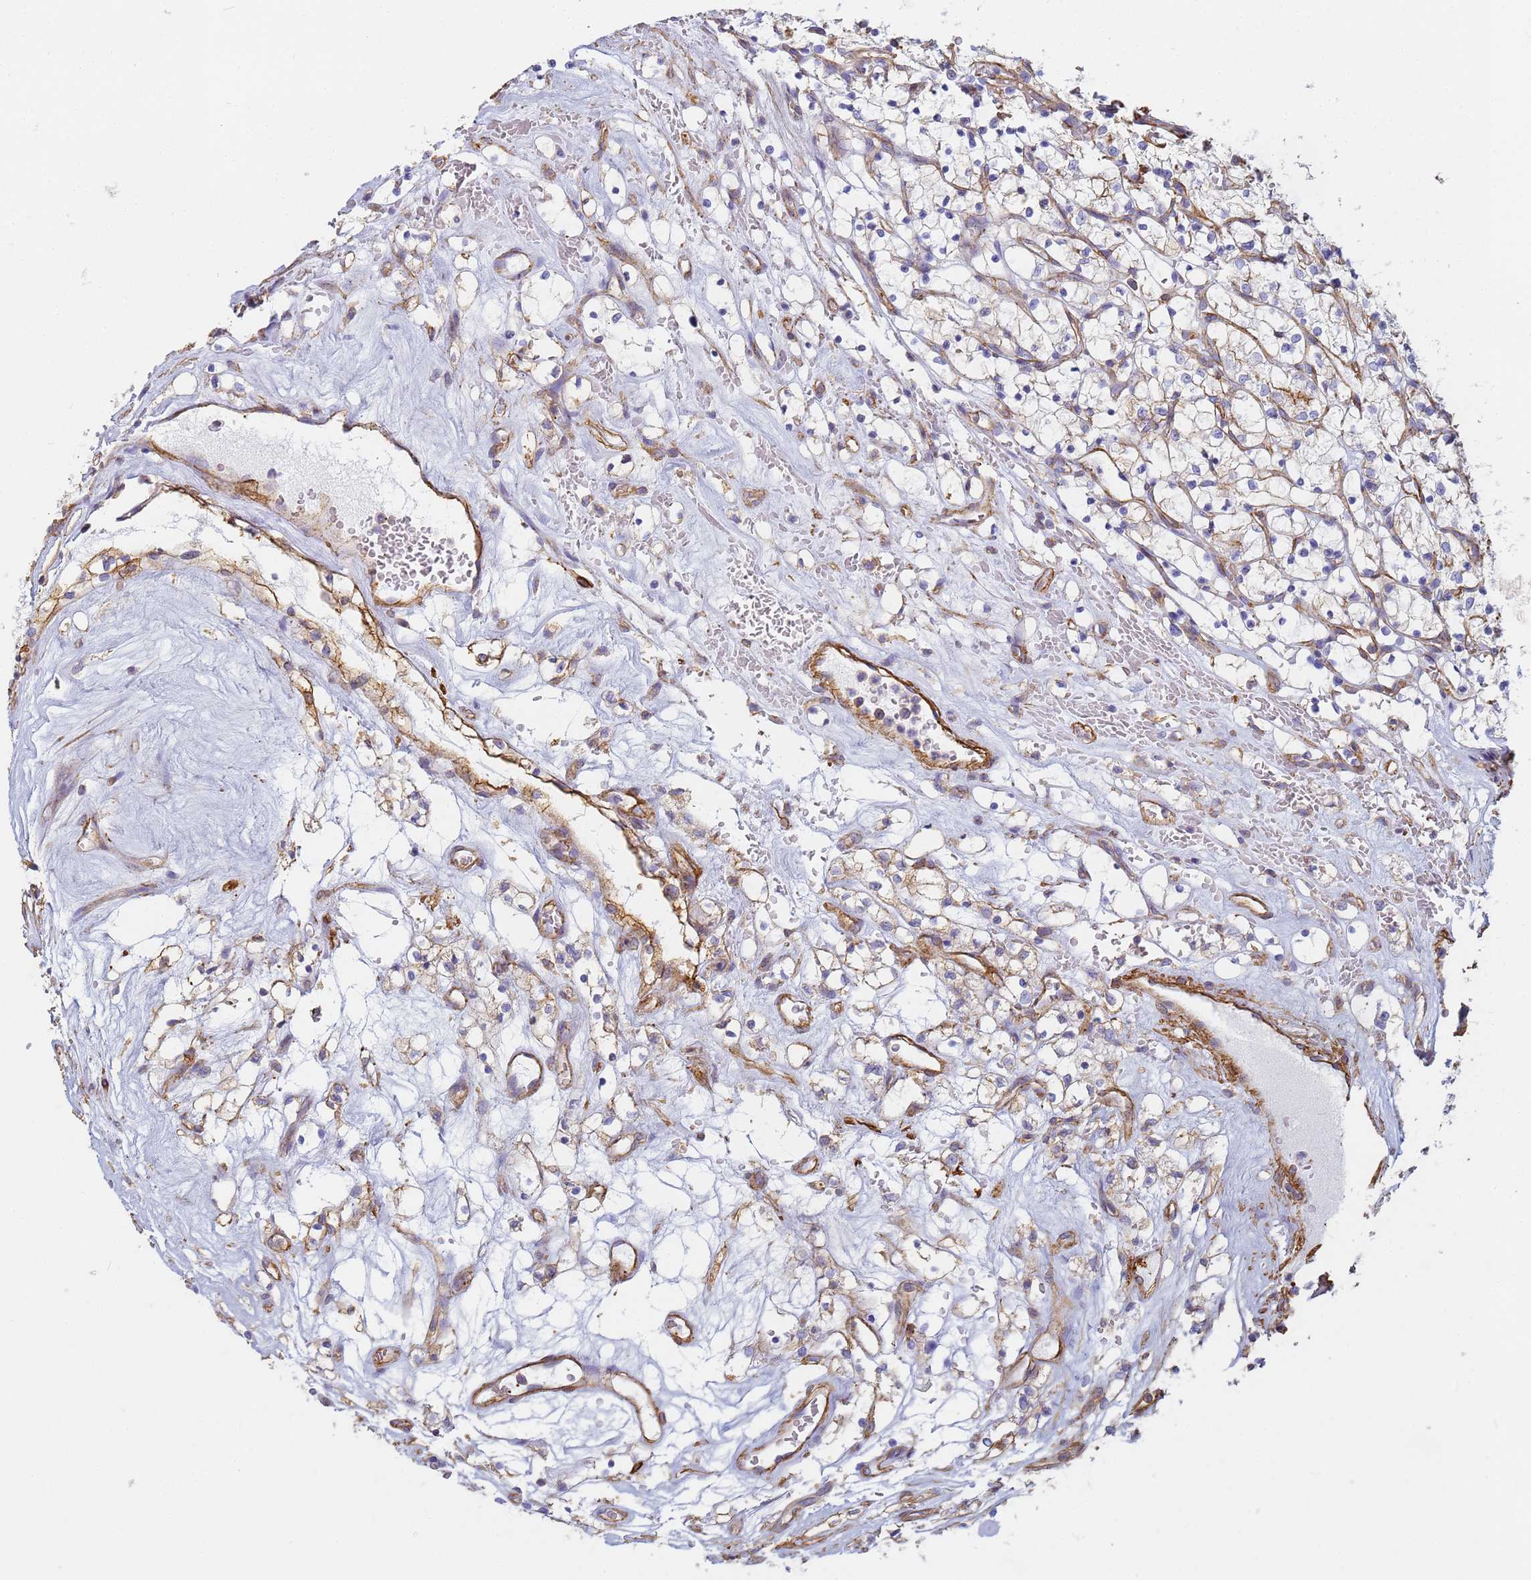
{"staining": {"intensity": "weak", "quantity": "25%-75%", "location": "cytoplasmic/membranous"}, "tissue": "renal cancer", "cell_type": "Tumor cells", "image_type": "cancer", "snomed": [{"axis": "morphology", "description": "Adenocarcinoma, NOS"}, {"axis": "topography", "description": "Kidney"}], "caption": "This histopathology image demonstrates immunohistochemistry (IHC) staining of human renal cancer (adenocarcinoma), with low weak cytoplasmic/membranous positivity in approximately 25%-75% of tumor cells.", "gene": "TPM1", "patient": {"sex": "female", "age": 69}}